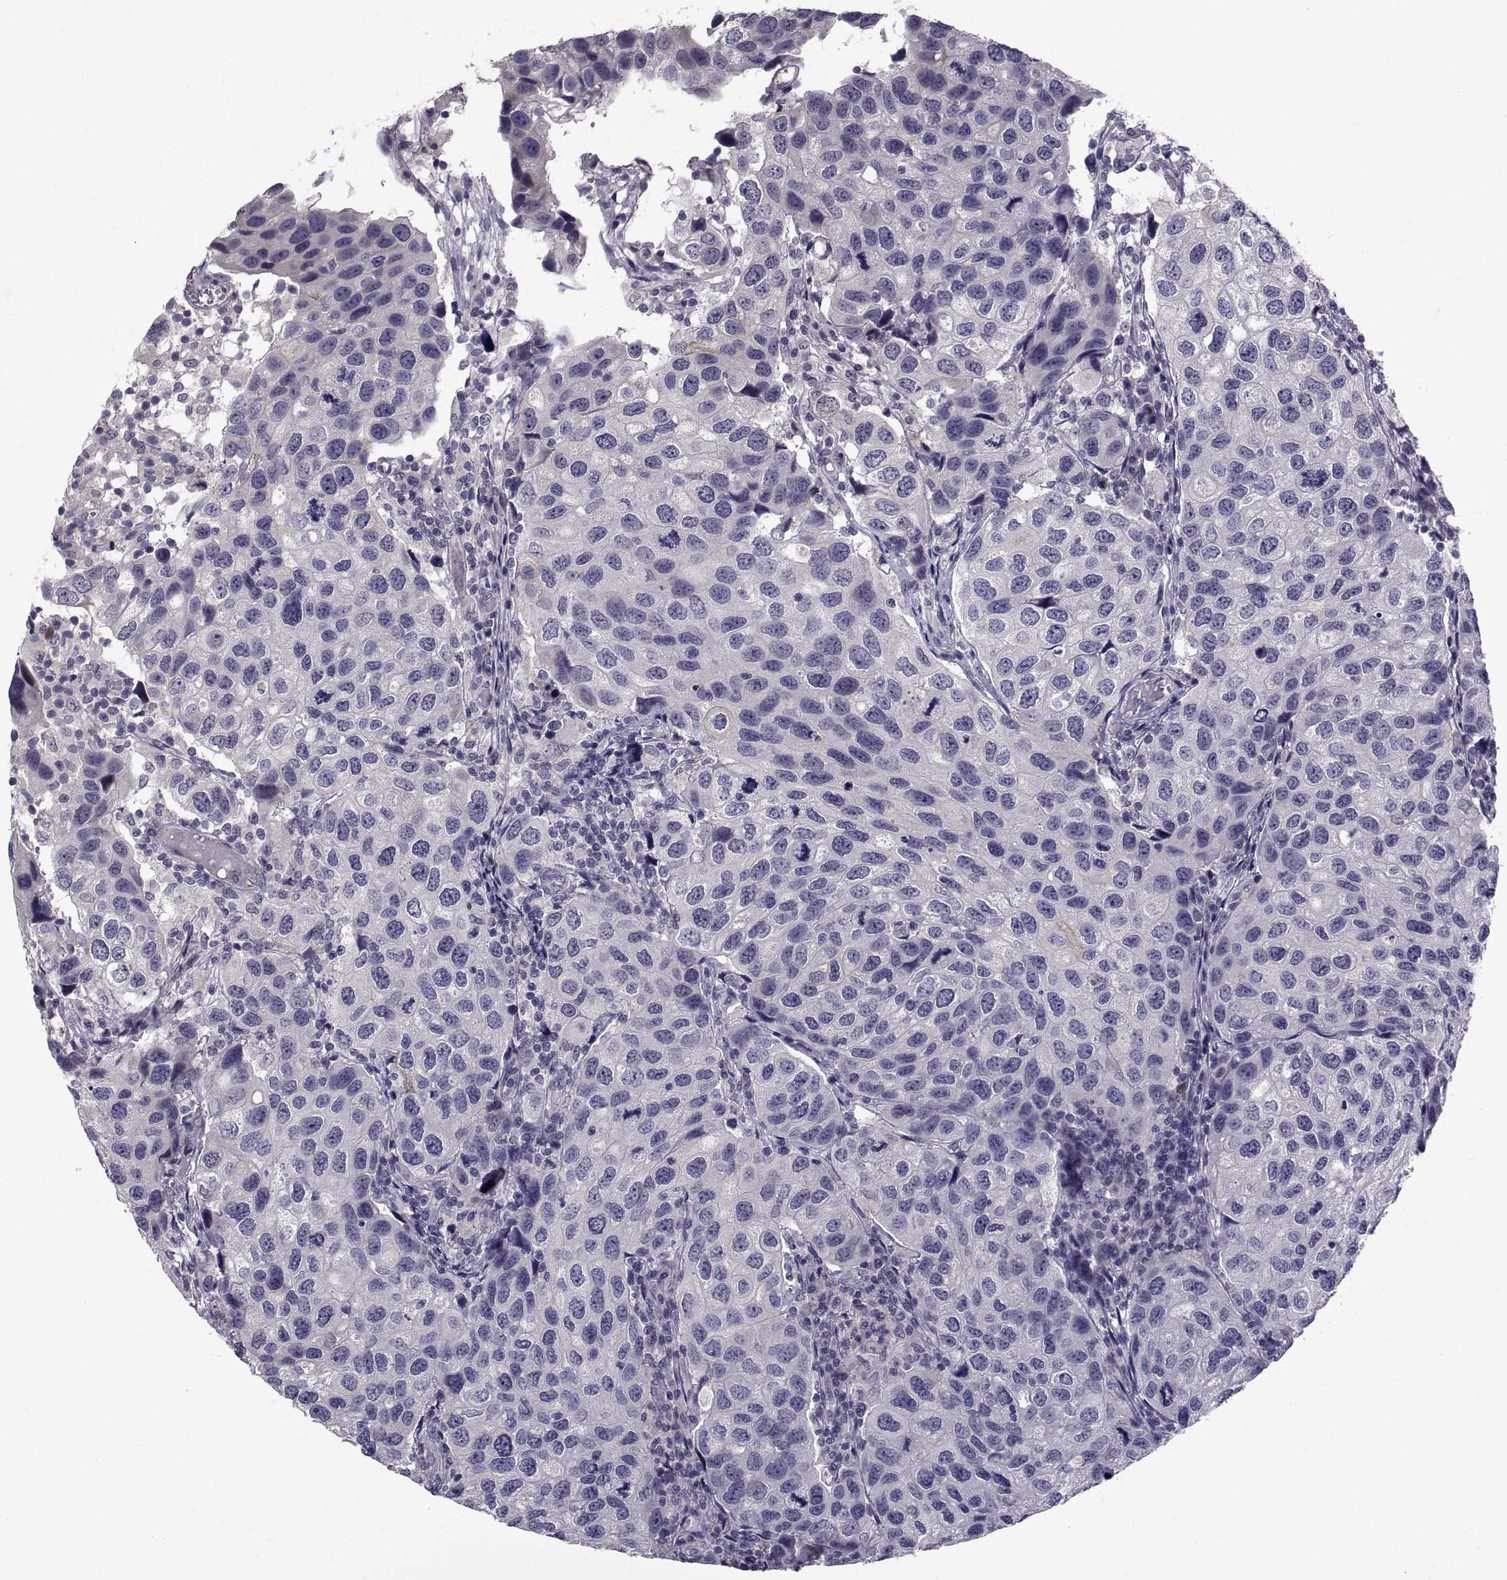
{"staining": {"intensity": "negative", "quantity": "none", "location": "none"}, "tissue": "urothelial cancer", "cell_type": "Tumor cells", "image_type": "cancer", "snomed": [{"axis": "morphology", "description": "Urothelial carcinoma, High grade"}, {"axis": "topography", "description": "Urinary bladder"}], "caption": "Tumor cells show no significant expression in high-grade urothelial carcinoma.", "gene": "NPTX2", "patient": {"sex": "male", "age": 79}}